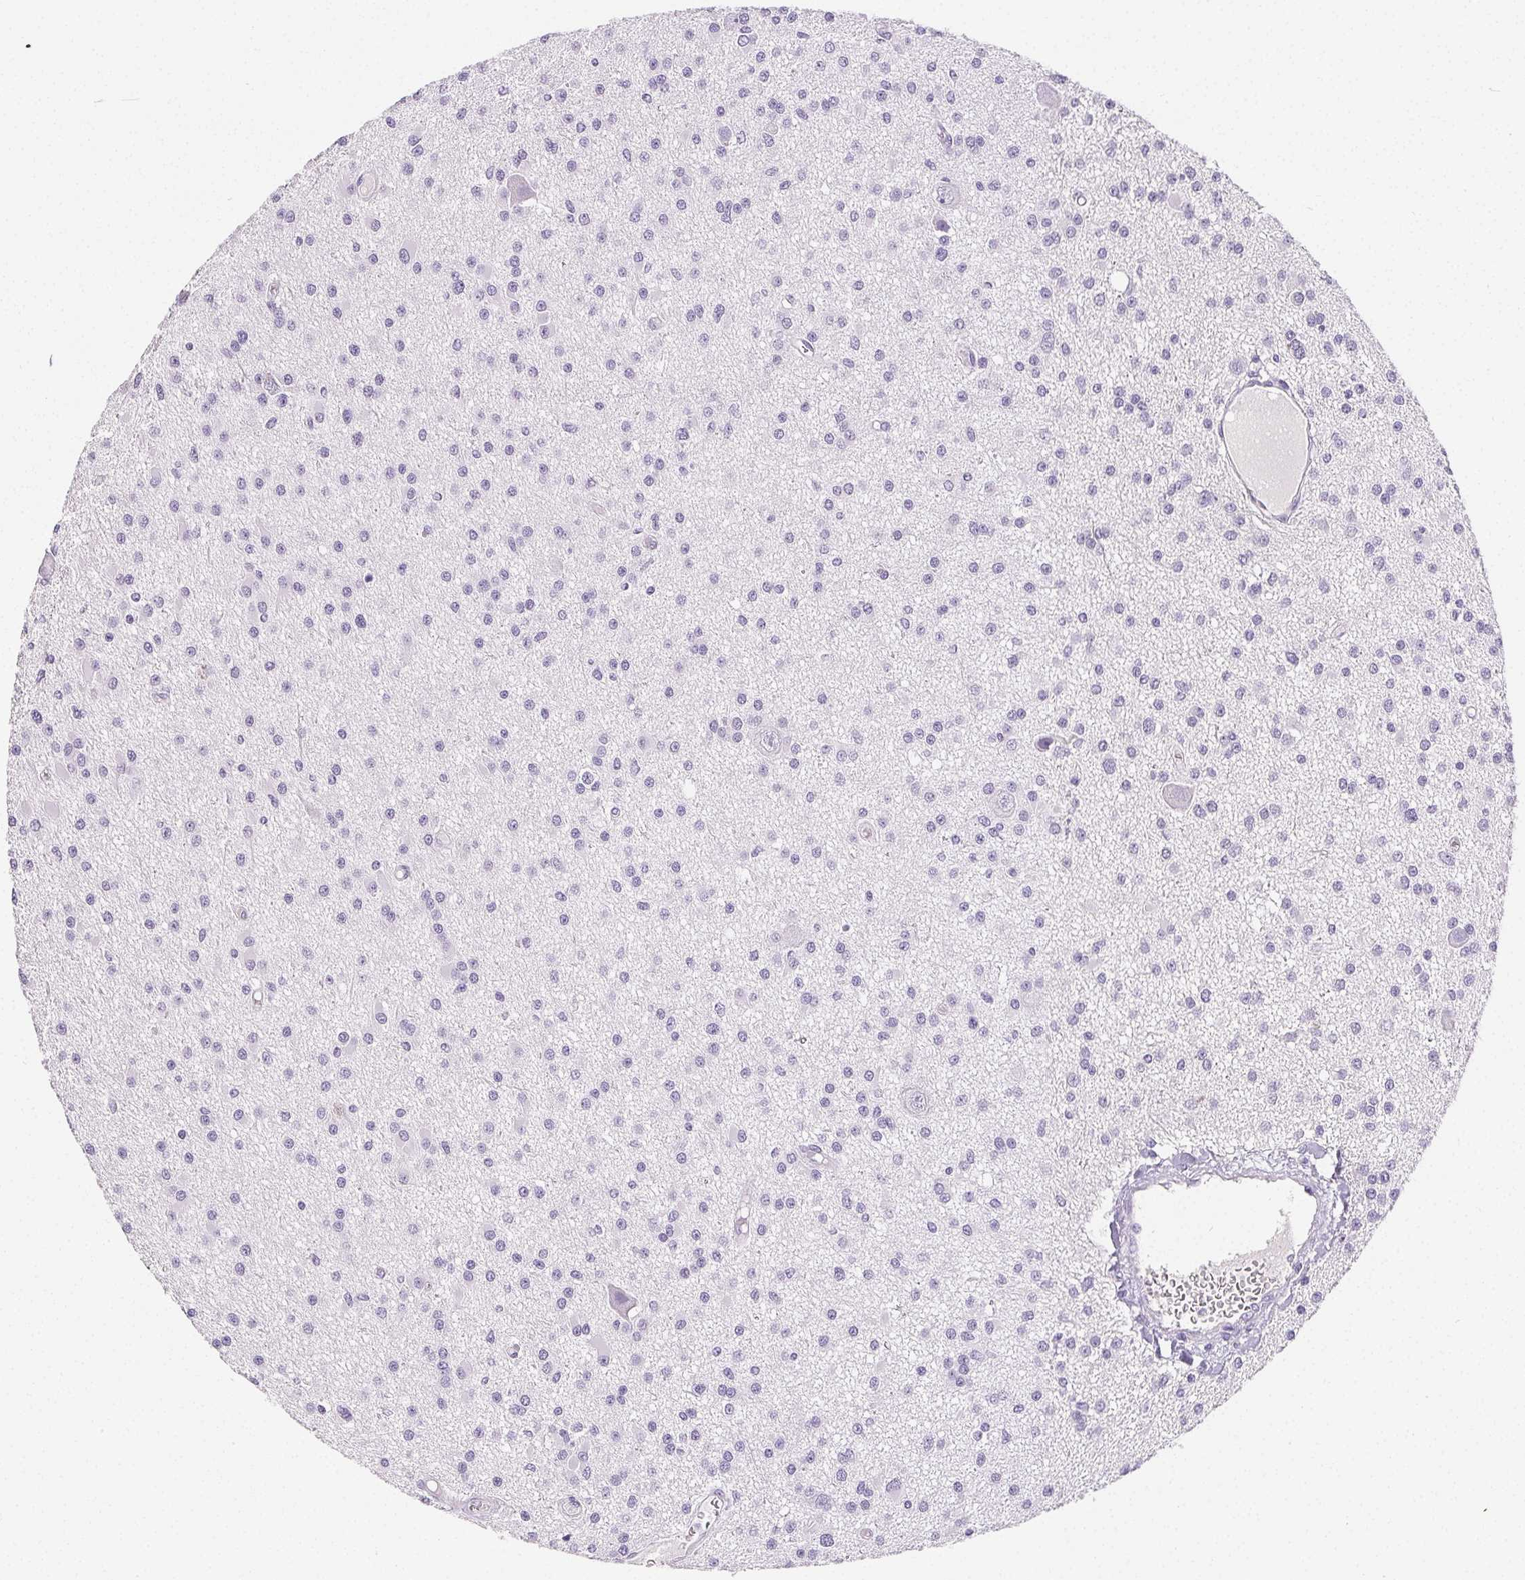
{"staining": {"intensity": "negative", "quantity": "none", "location": "none"}, "tissue": "glioma", "cell_type": "Tumor cells", "image_type": "cancer", "snomed": [{"axis": "morphology", "description": "Glioma, malignant, High grade"}, {"axis": "topography", "description": "Brain"}], "caption": "This is an immunohistochemistry (IHC) micrograph of glioma. There is no staining in tumor cells.", "gene": "VTN", "patient": {"sex": "male", "age": 54}}